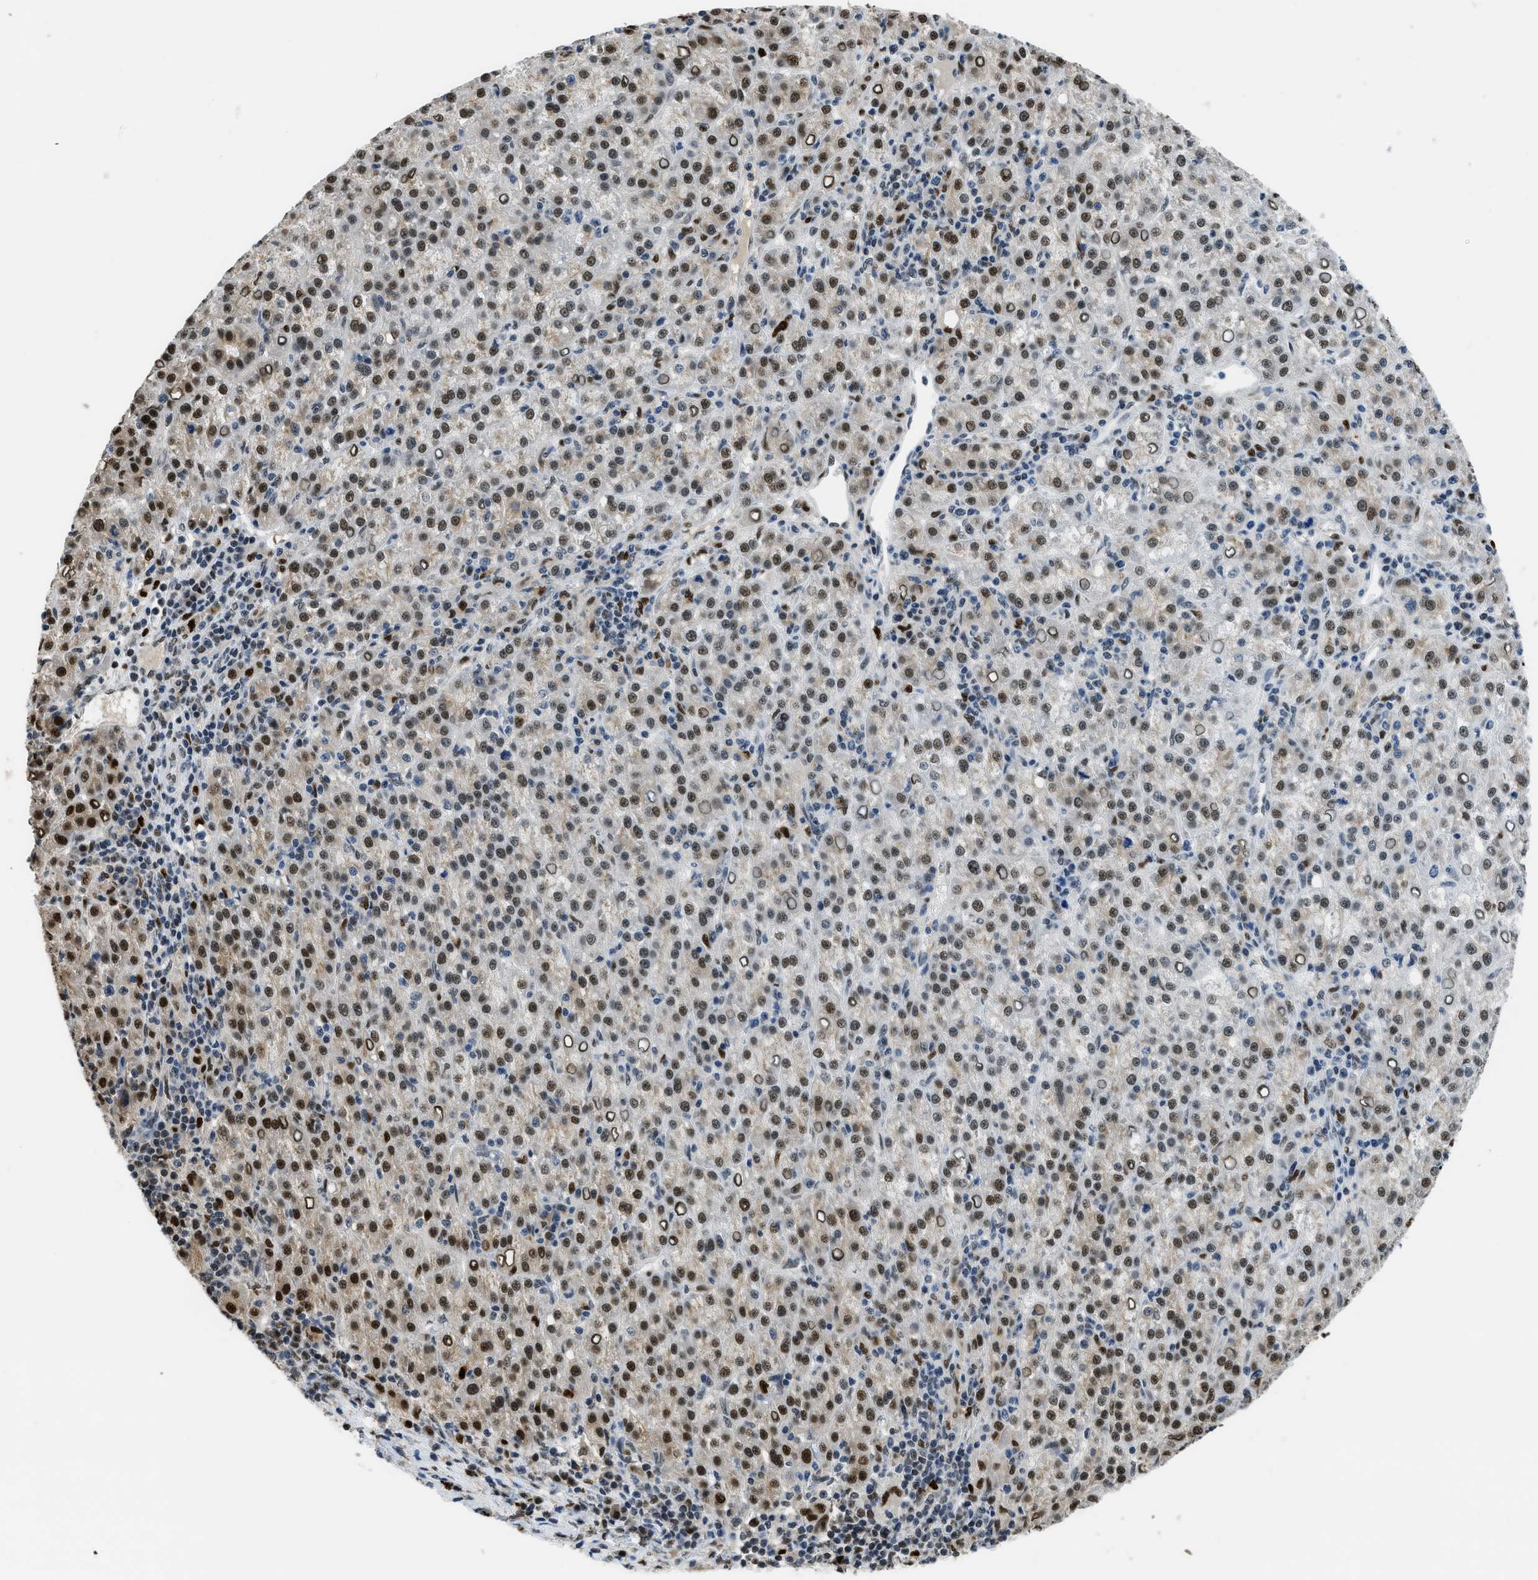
{"staining": {"intensity": "moderate", "quantity": "25%-75%", "location": "nuclear"}, "tissue": "liver cancer", "cell_type": "Tumor cells", "image_type": "cancer", "snomed": [{"axis": "morphology", "description": "Carcinoma, Hepatocellular, NOS"}, {"axis": "topography", "description": "Liver"}], "caption": "Tumor cells show moderate nuclear expression in approximately 25%-75% of cells in liver cancer (hepatocellular carcinoma).", "gene": "ALX1", "patient": {"sex": "female", "age": 58}}